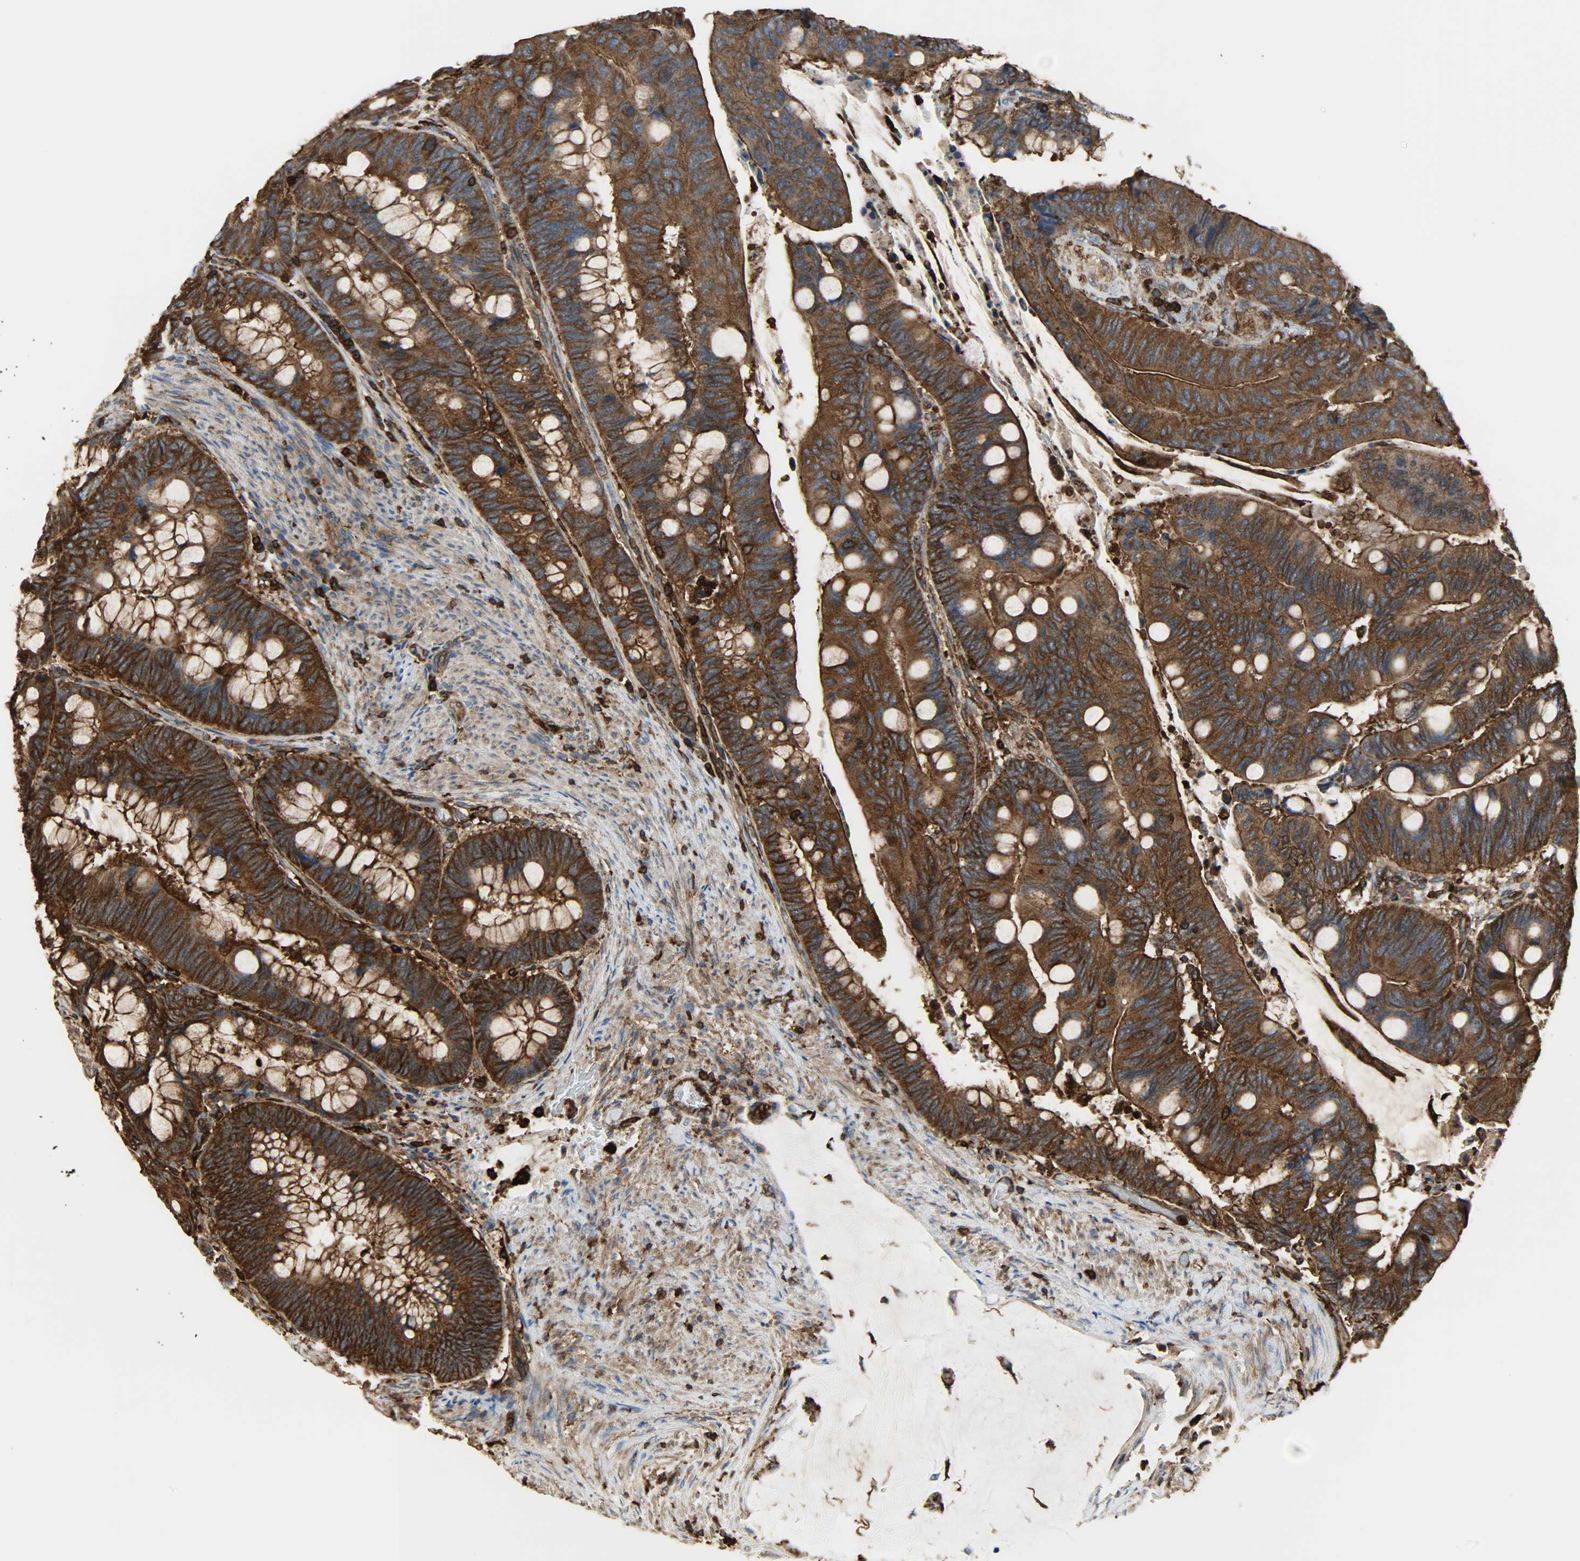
{"staining": {"intensity": "strong", "quantity": ">75%", "location": "cytoplasmic/membranous"}, "tissue": "colorectal cancer", "cell_type": "Tumor cells", "image_type": "cancer", "snomed": [{"axis": "morphology", "description": "Normal tissue, NOS"}, {"axis": "morphology", "description": "Adenocarcinoma, NOS"}, {"axis": "topography", "description": "Rectum"}], "caption": "Colorectal adenocarcinoma stained with immunohistochemistry displays strong cytoplasmic/membranous positivity in about >75% of tumor cells. (IHC, brightfield microscopy, high magnification).", "gene": "VASP", "patient": {"sex": "male", "age": 92}}